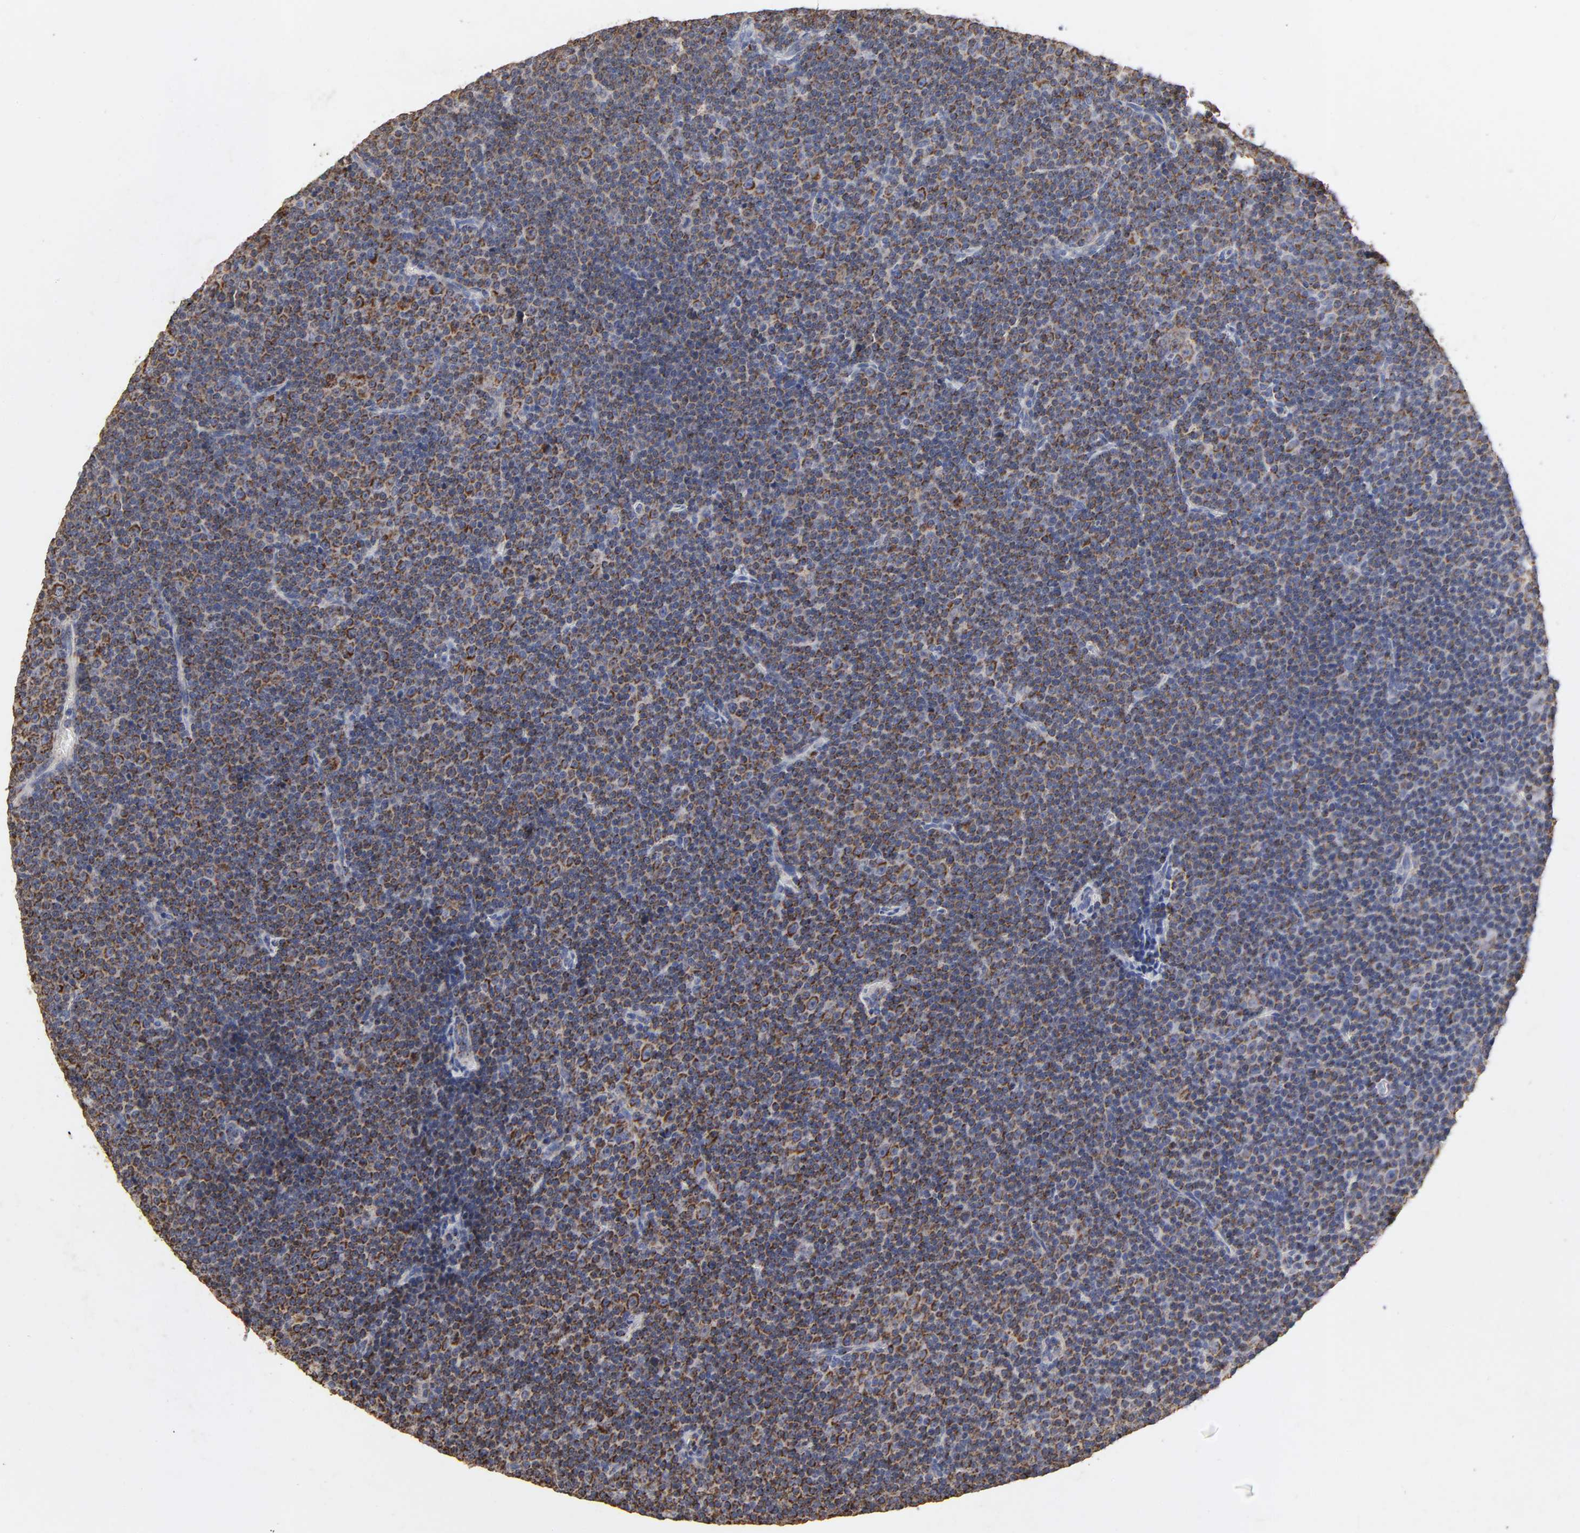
{"staining": {"intensity": "strong", "quantity": ">75%", "location": "cytoplasmic/membranous"}, "tissue": "lymphoma", "cell_type": "Tumor cells", "image_type": "cancer", "snomed": [{"axis": "morphology", "description": "Malignant lymphoma, non-Hodgkin's type, Low grade"}, {"axis": "topography", "description": "Lymph node"}], "caption": "Lymphoma stained for a protein (brown) shows strong cytoplasmic/membranous positive expression in approximately >75% of tumor cells.", "gene": "CYCS", "patient": {"sex": "female", "age": 67}}